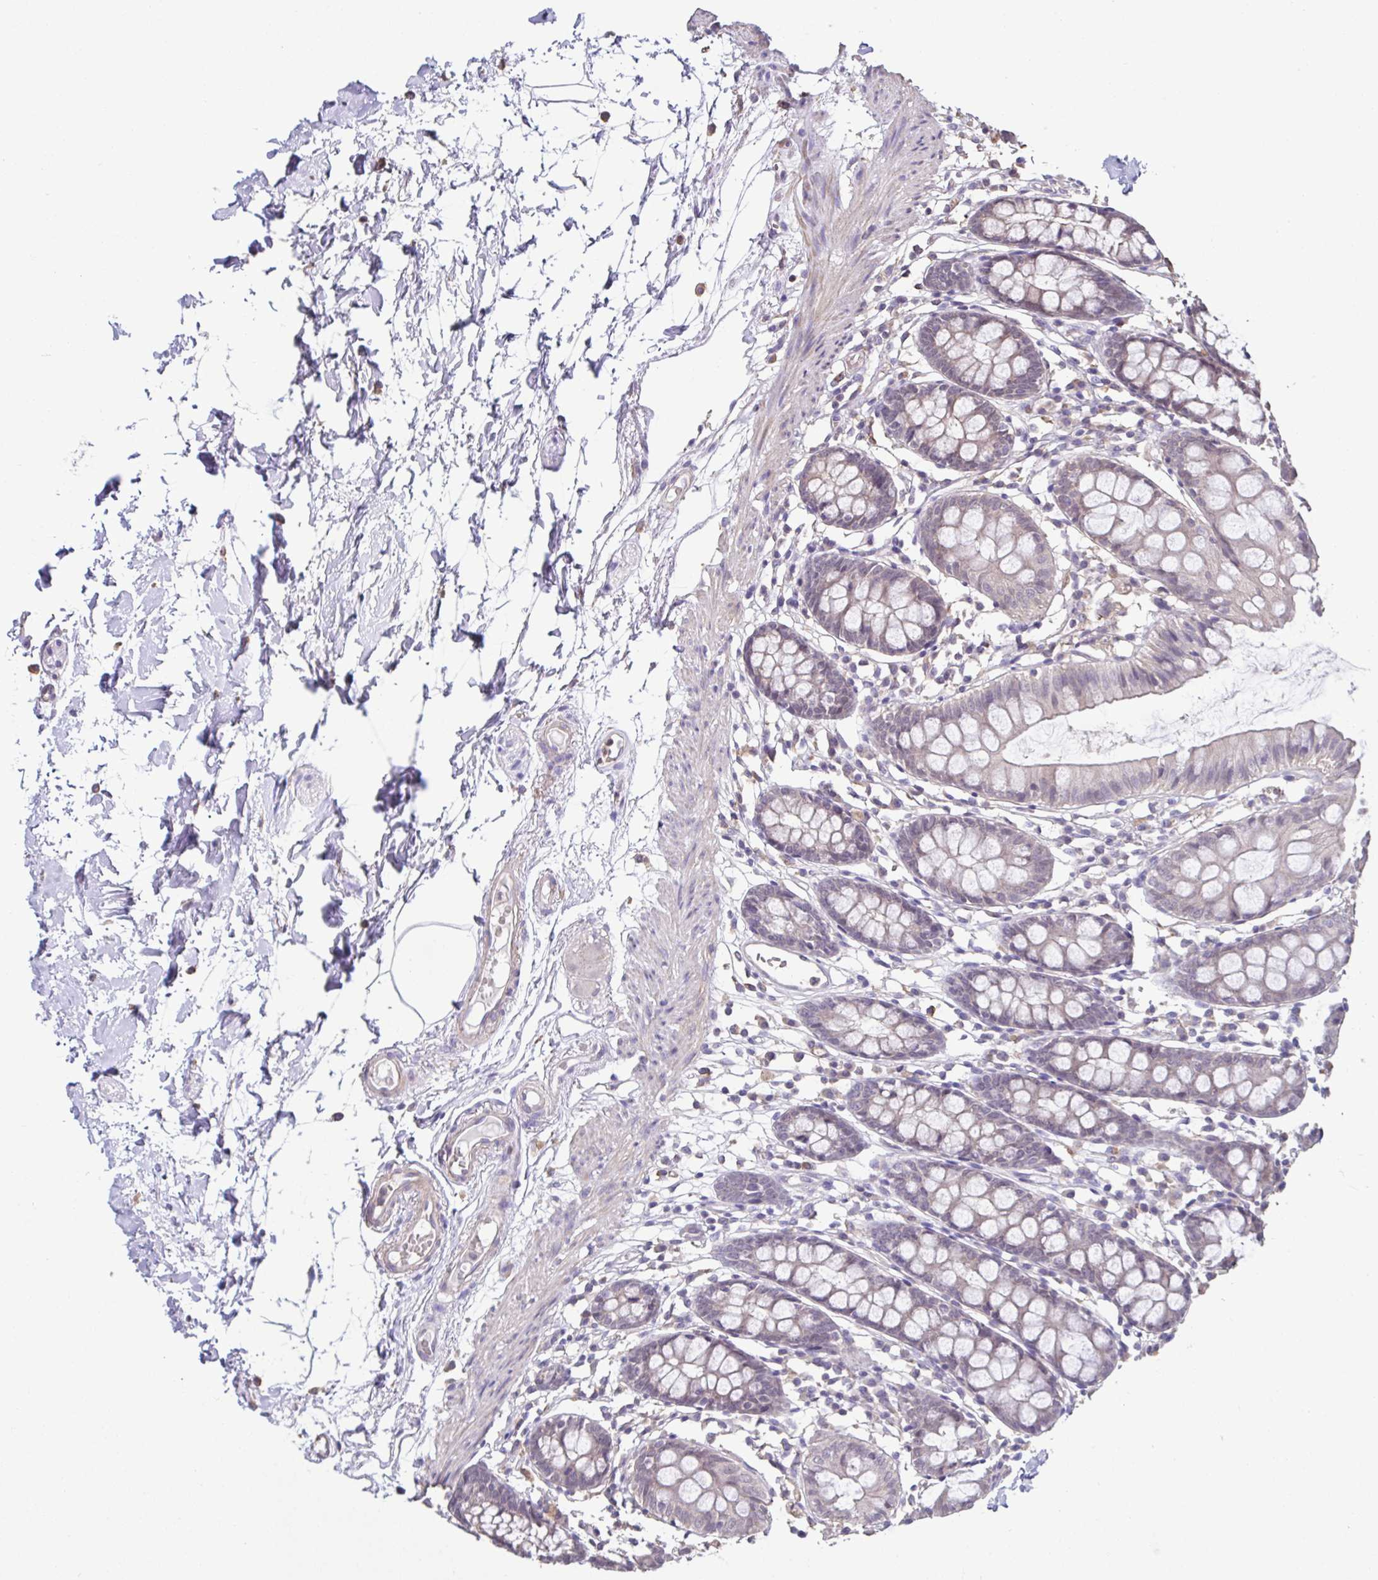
{"staining": {"intensity": "weak", "quantity": "25%-75%", "location": "cytoplasmic/membranous"}, "tissue": "colon", "cell_type": "Endothelial cells", "image_type": "normal", "snomed": [{"axis": "morphology", "description": "Normal tissue, NOS"}, {"axis": "topography", "description": "Colon"}], "caption": "Endothelial cells display low levels of weak cytoplasmic/membranous expression in approximately 25%-75% of cells in normal human colon.", "gene": "ACTRT2", "patient": {"sex": "female", "age": 84}}